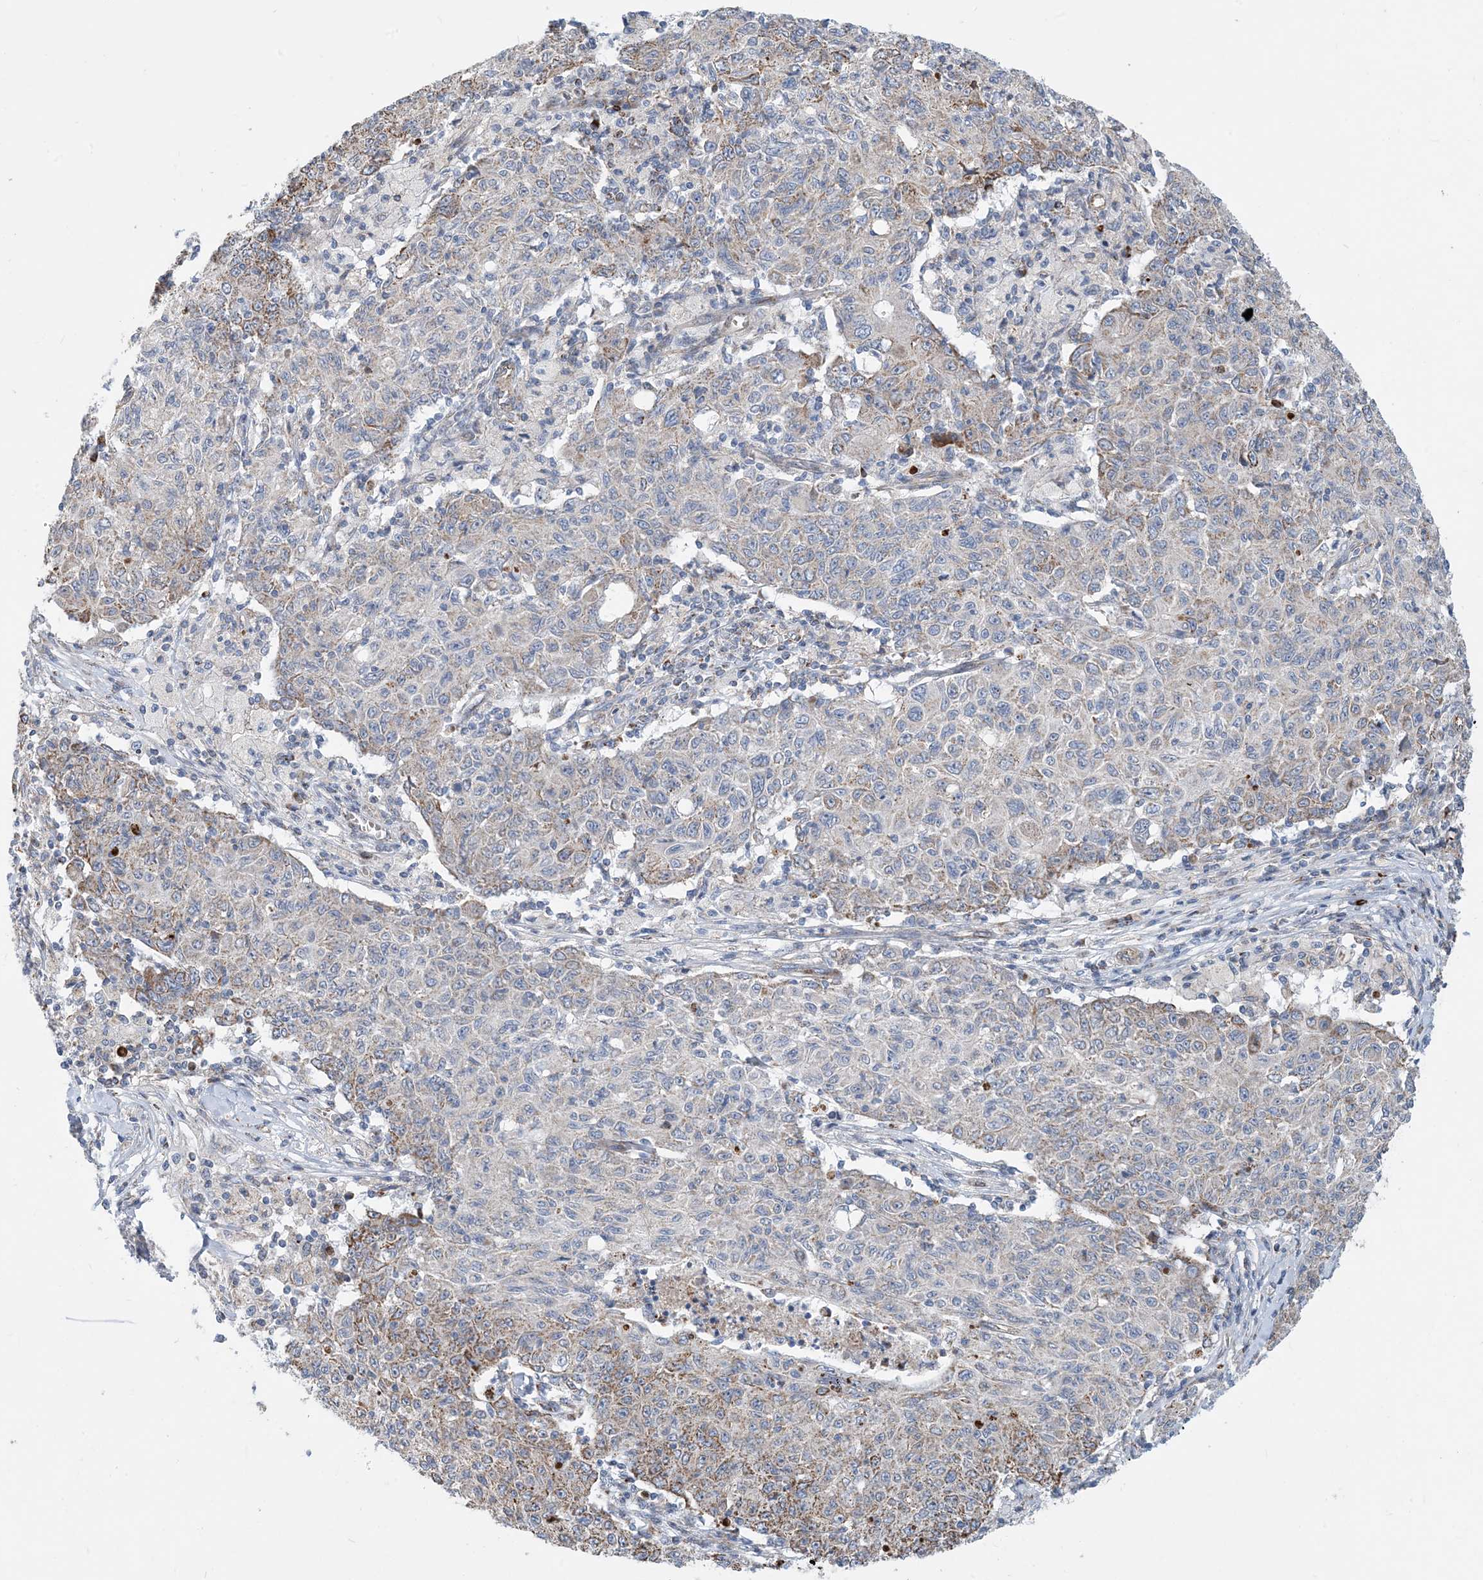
{"staining": {"intensity": "moderate", "quantity": "<25%", "location": "cytoplasmic/membranous"}, "tissue": "ovarian cancer", "cell_type": "Tumor cells", "image_type": "cancer", "snomed": [{"axis": "morphology", "description": "Carcinoma, endometroid"}, {"axis": "topography", "description": "Ovary"}], "caption": "A high-resolution micrograph shows IHC staining of ovarian endometroid carcinoma, which displays moderate cytoplasmic/membranous staining in about <25% of tumor cells.", "gene": "PCDHGA1", "patient": {"sex": "female", "age": 42}}